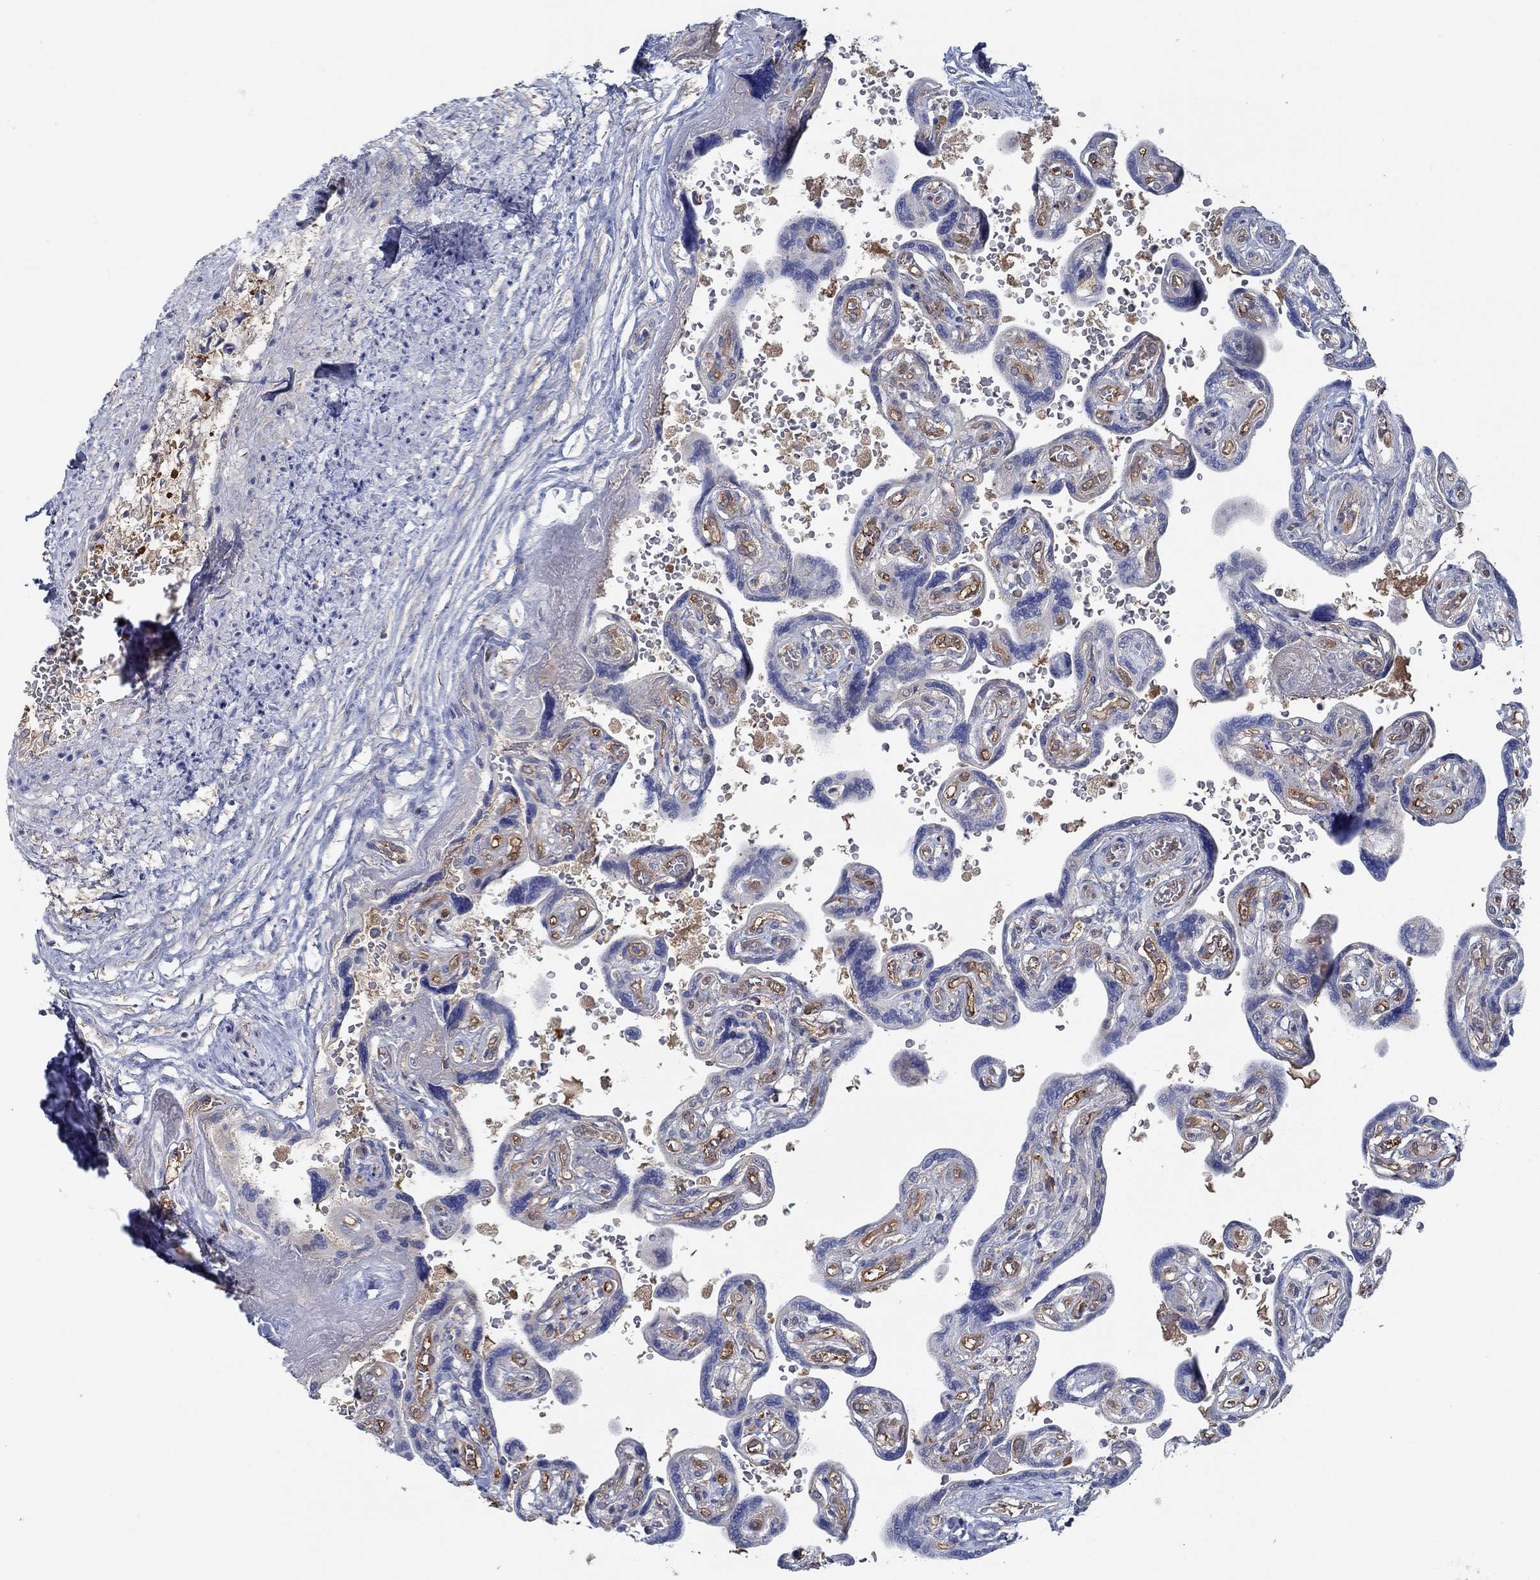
{"staining": {"intensity": "weak", "quantity": "25%-75%", "location": "cytoplasmic/membranous"}, "tissue": "placenta", "cell_type": "Decidual cells", "image_type": "normal", "snomed": [{"axis": "morphology", "description": "Normal tissue, NOS"}, {"axis": "topography", "description": "Placenta"}], "caption": "Placenta stained with DAB (3,3'-diaminobenzidine) IHC exhibits low levels of weak cytoplasmic/membranous expression in about 25%-75% of decidual cells. (Stains: DAB in brown, nuclei in blue, Microscopy: brightfield microscopy at high magnification).", "gene": "SPAG9", "patient": {"sex": "female", "age": 32}}